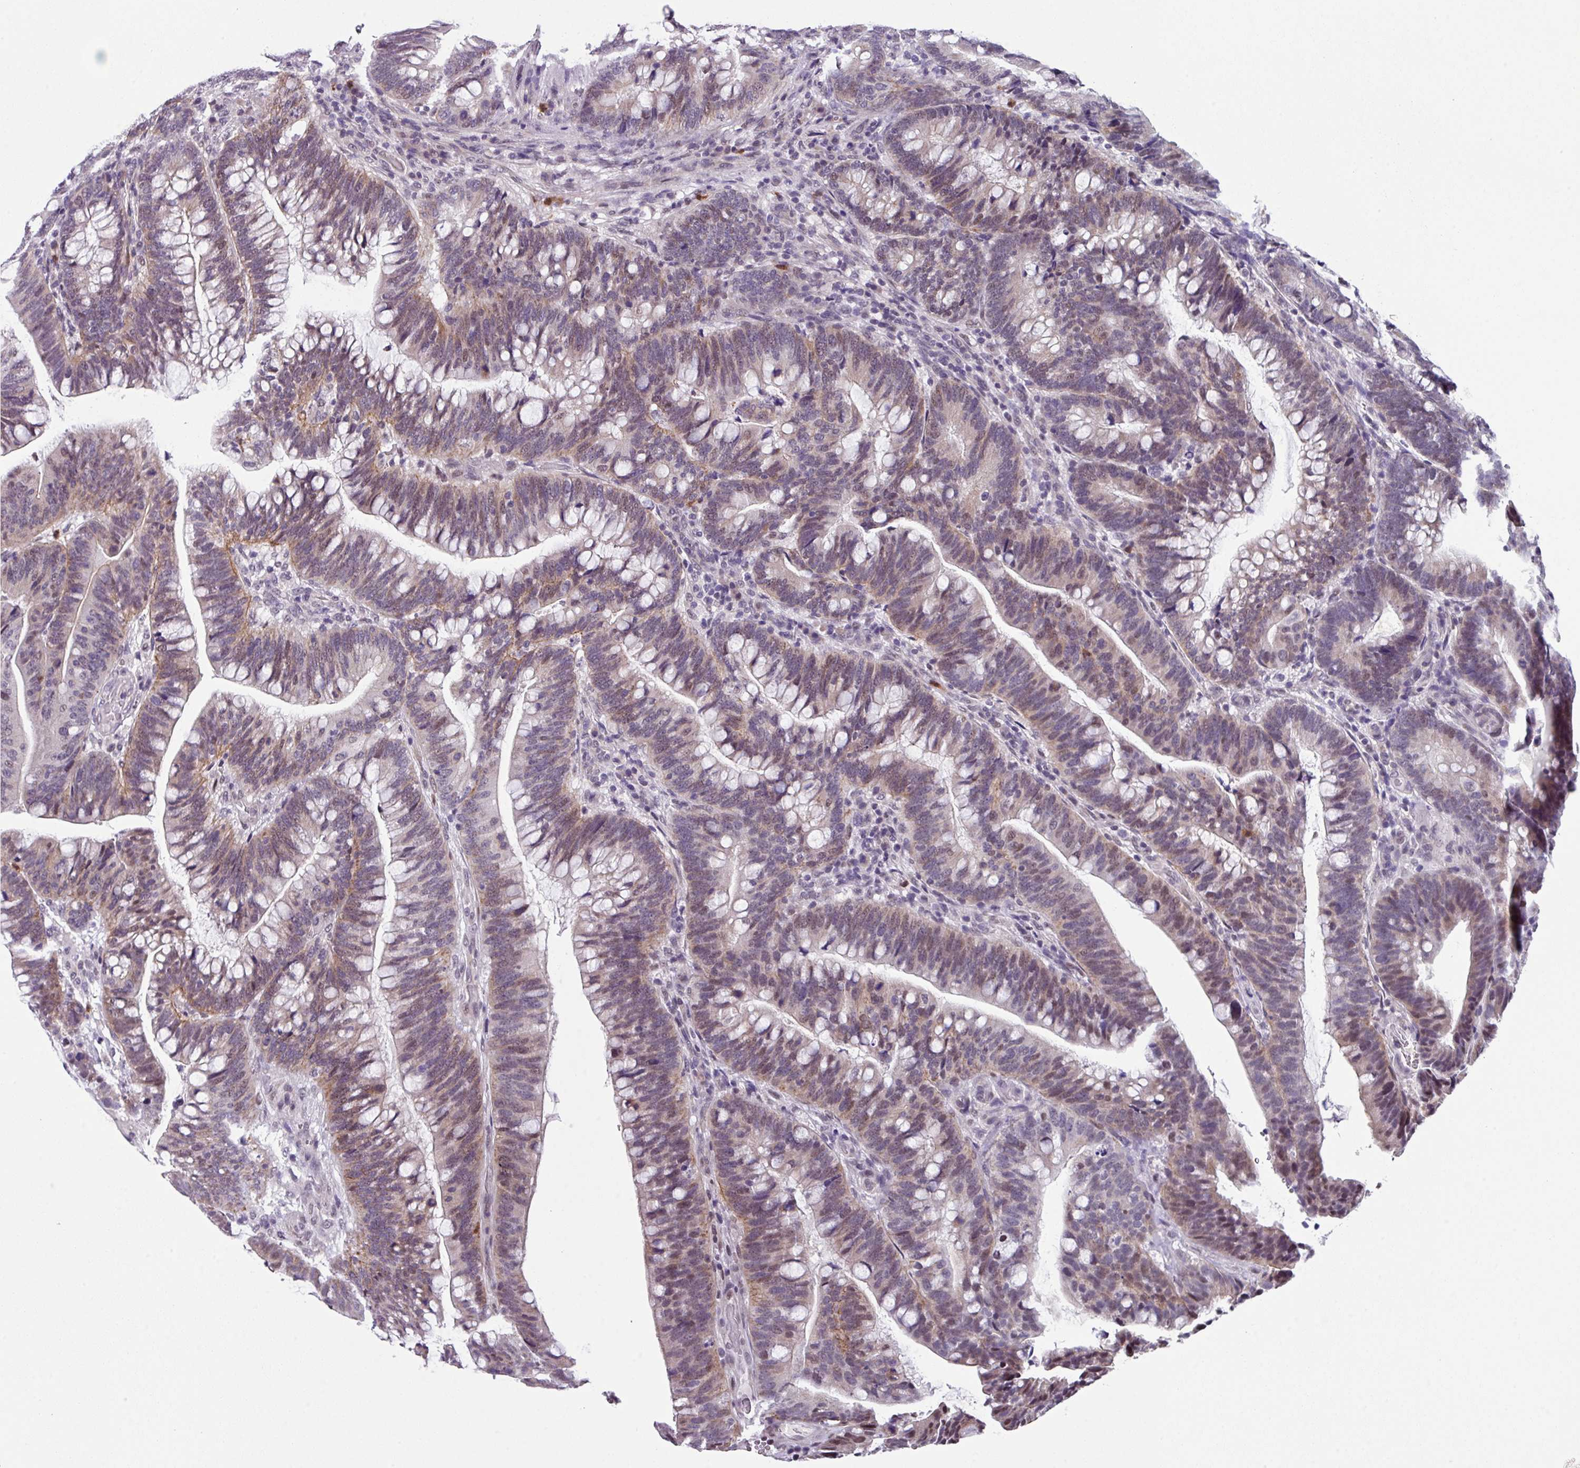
{"staining": {"intensity": "weak", "quantity": "25%-75%", "location": "cytoplasmic/membranous,nuclear"}, "tissue": "colorectal cancer", "cell_type": "Tumor cells", "image_type": "cancer", "snomed": [{"axis": "morphology", "description": "Adenocarcinoma, NOS"}, {"axis": "topography", "description": "Colon"}], "caption": "Tumor cells show low levels of weak cytoplasmic/membranous and nuclear positivity in approximately 25%-75% of cells in human adenocarcinoma (colorectal).", "gene": "ZFP3", "patient": {"sex": "female", "age": 66}}